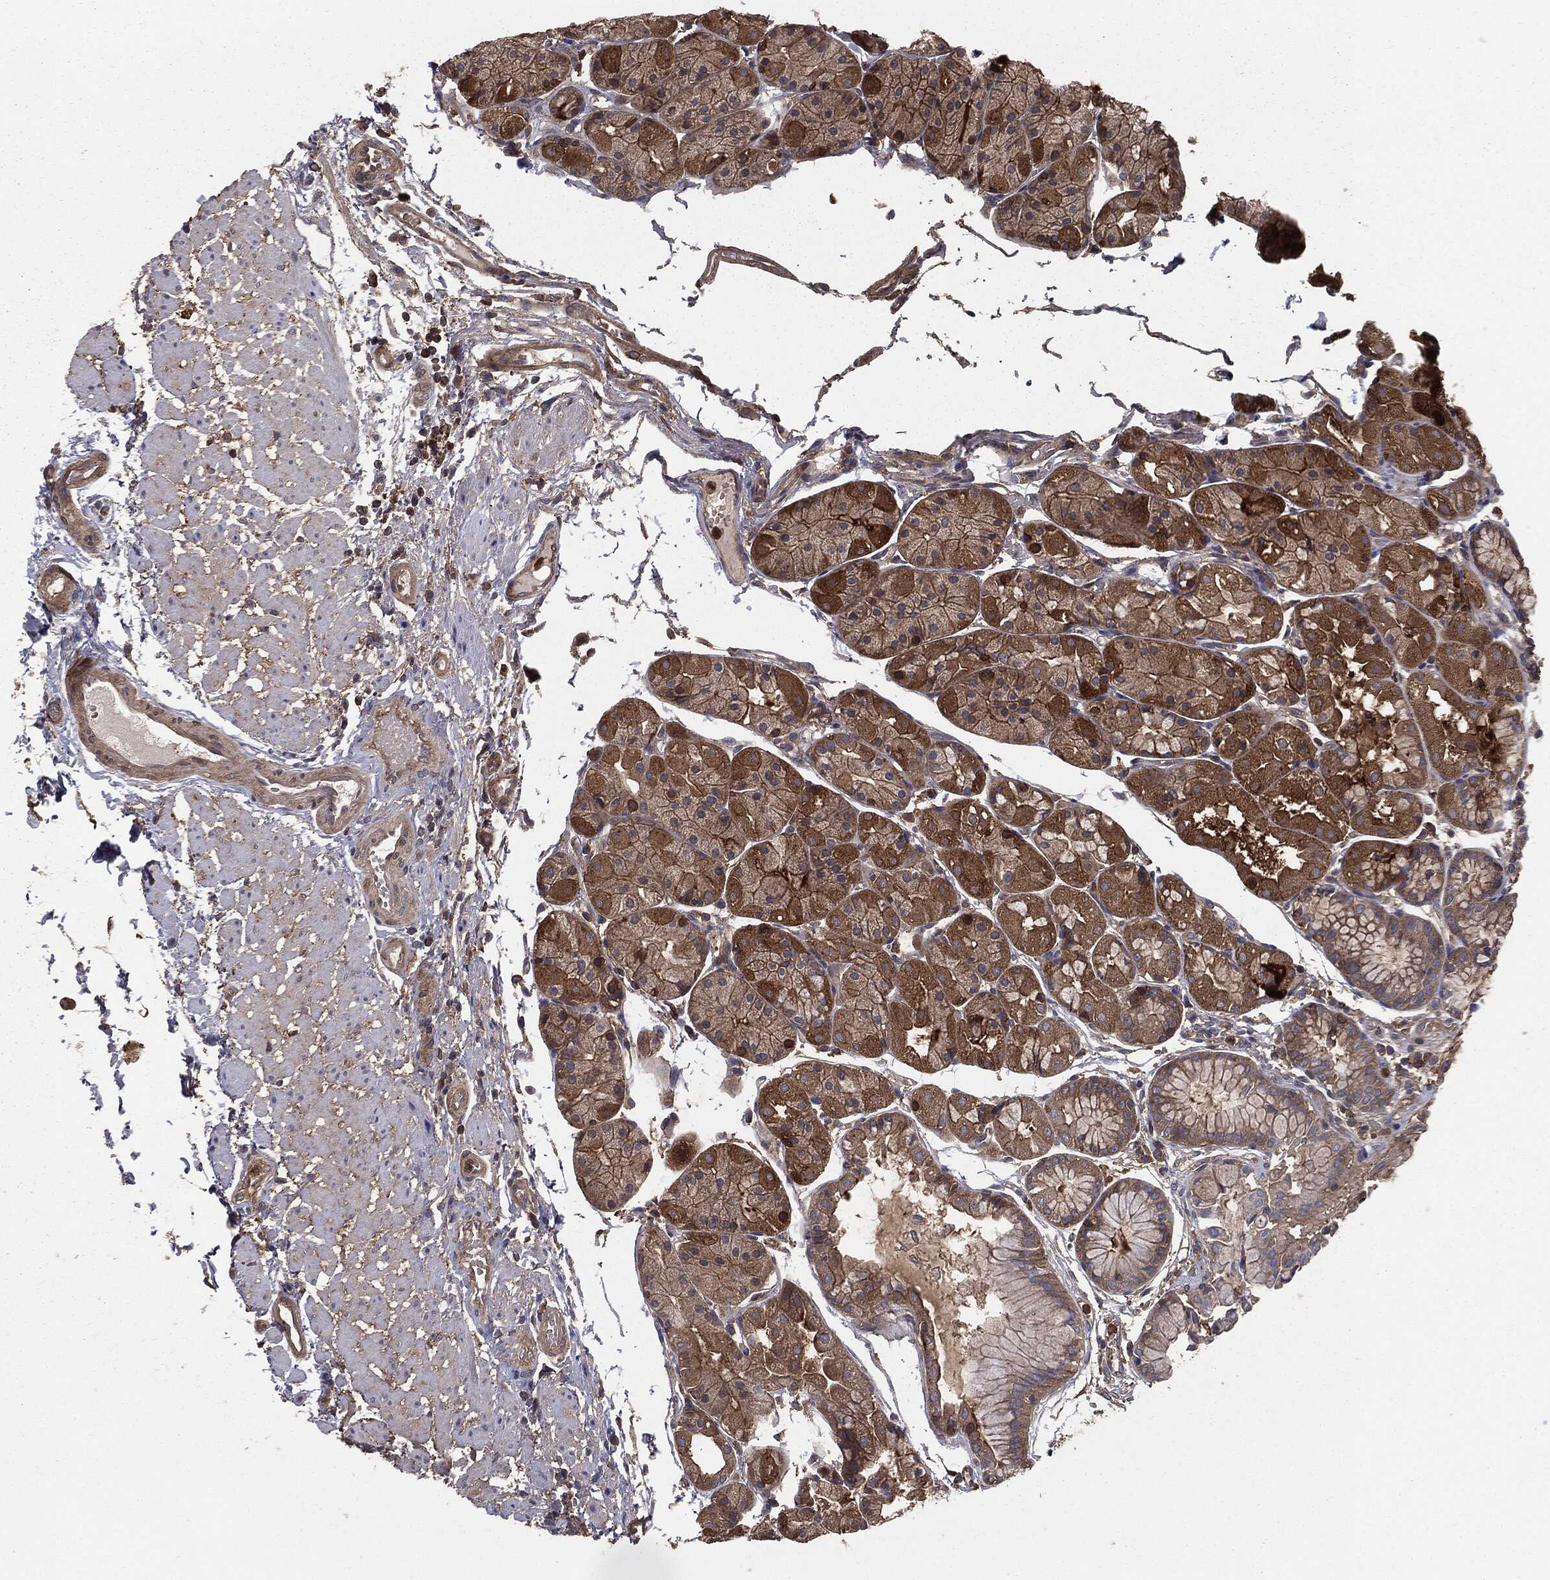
{"staining": {"intensity": "moderate", "quantity": "<25%", "location": "cytoplasmic/membranous"}, "tissue": "stomach", "cell_type": "Glandular cells", "image_type": "normal", "snomed": [{"axis": "morphology", "description": "Normal tissue, NOS"}, {"axis": "topography", "description": "Stomach, upper"}], "caption": "Immunohistochemical staining of unremarkable human stomach demonstrates moderate cytoplasmic/membranous protein positivity in approximately <25% of glandular cells.", "gene": "GNB5", "patient": {"sex": "male", "age": 72}}